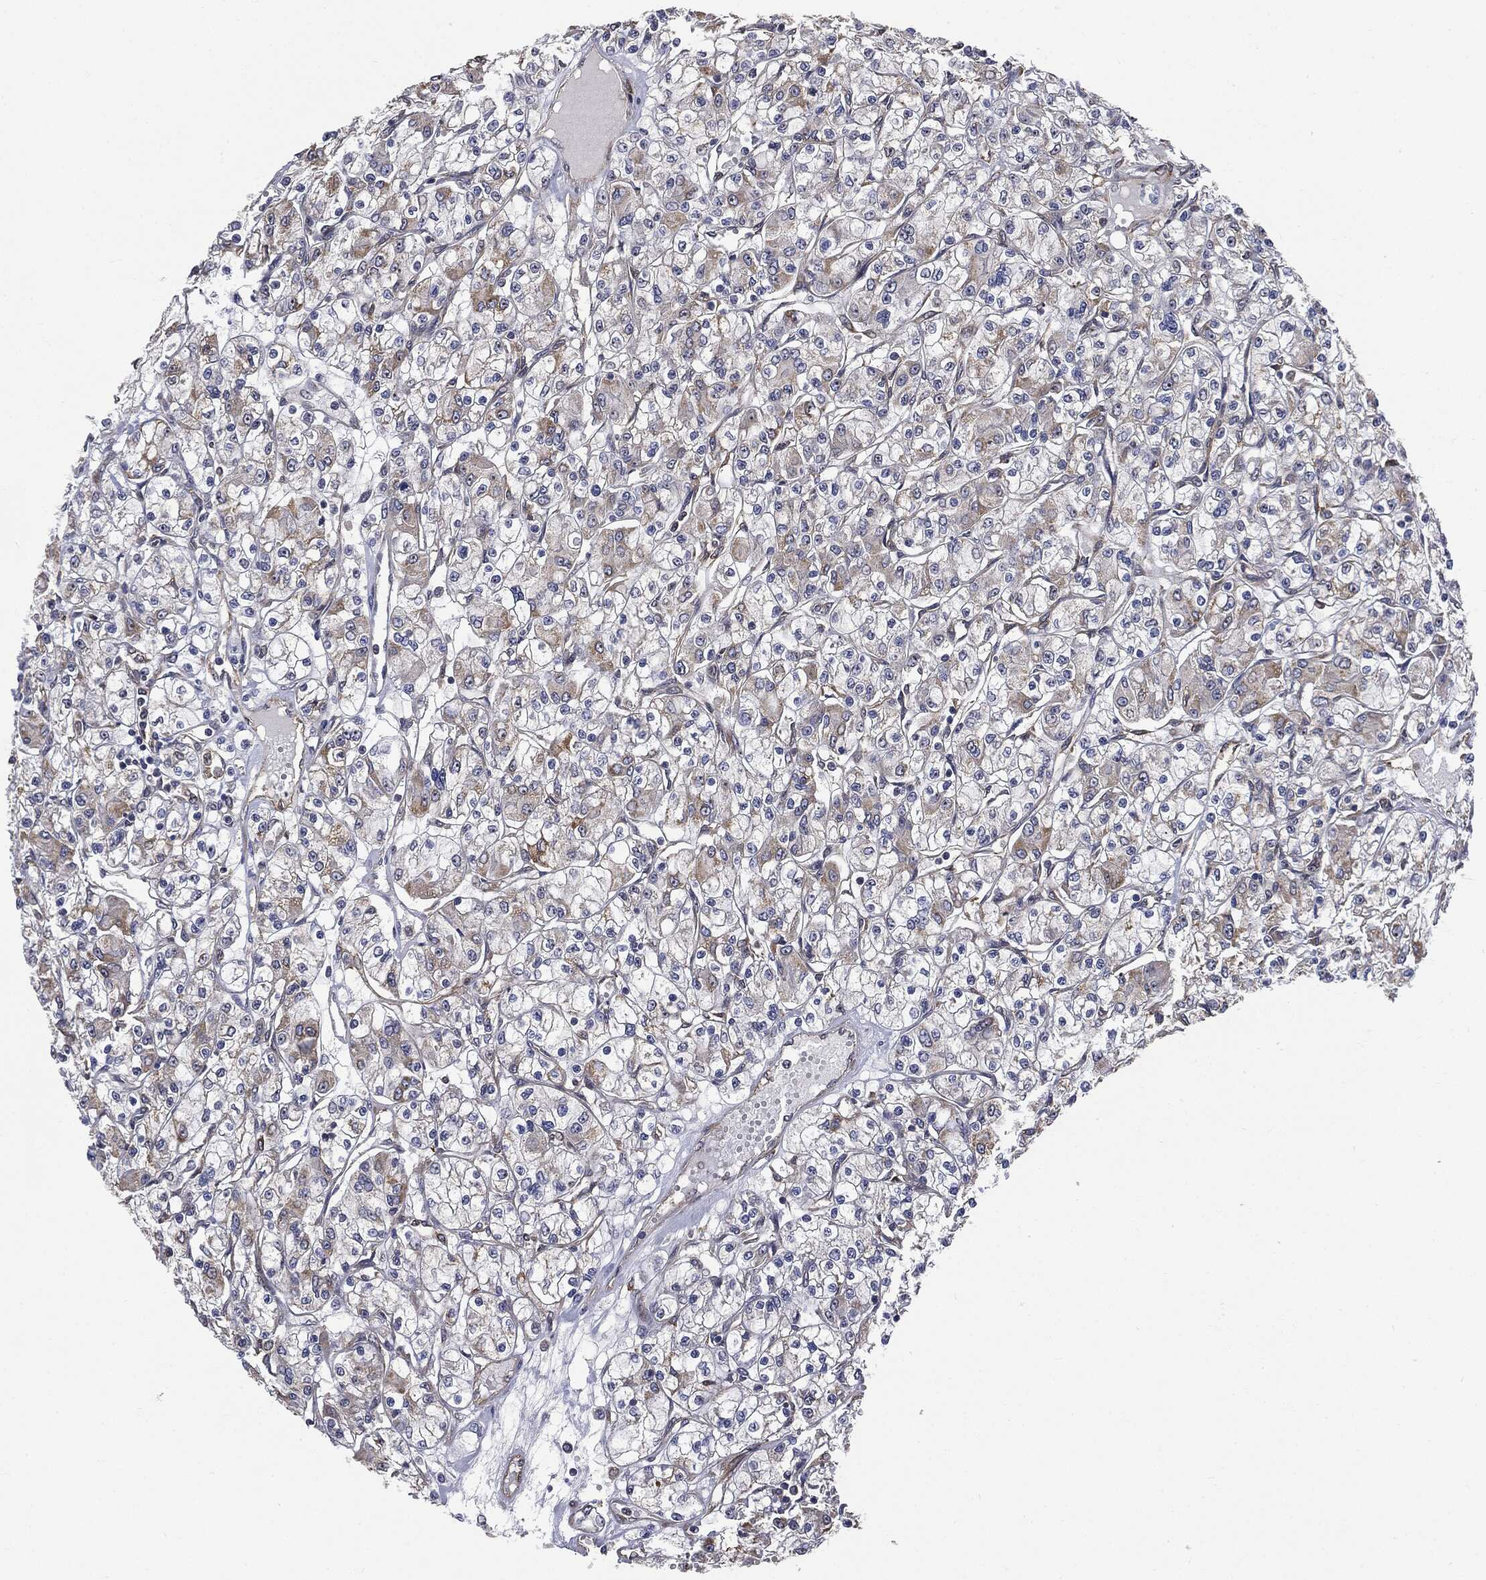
{"staining": {"intensity": "moderate", "quantity": "<25%", "location": "cytoplasmic/membranous"}, "tissue": "renal cancer", "cell_type": "Tumor cells", "image_type": "cancer", "snomed": [{"axis": "morphology", "description": "Adenocarcinoma, NOS"}, {"axis": "topography", "description": "Kidney"}], "caption": "Moderate cytoplasmic/membranous expression is seen in about <25% of tumor cells in renal adenocarcinoma.", "gene": "TRMT1L", "patient": {"sex": "female", "age": 59}}